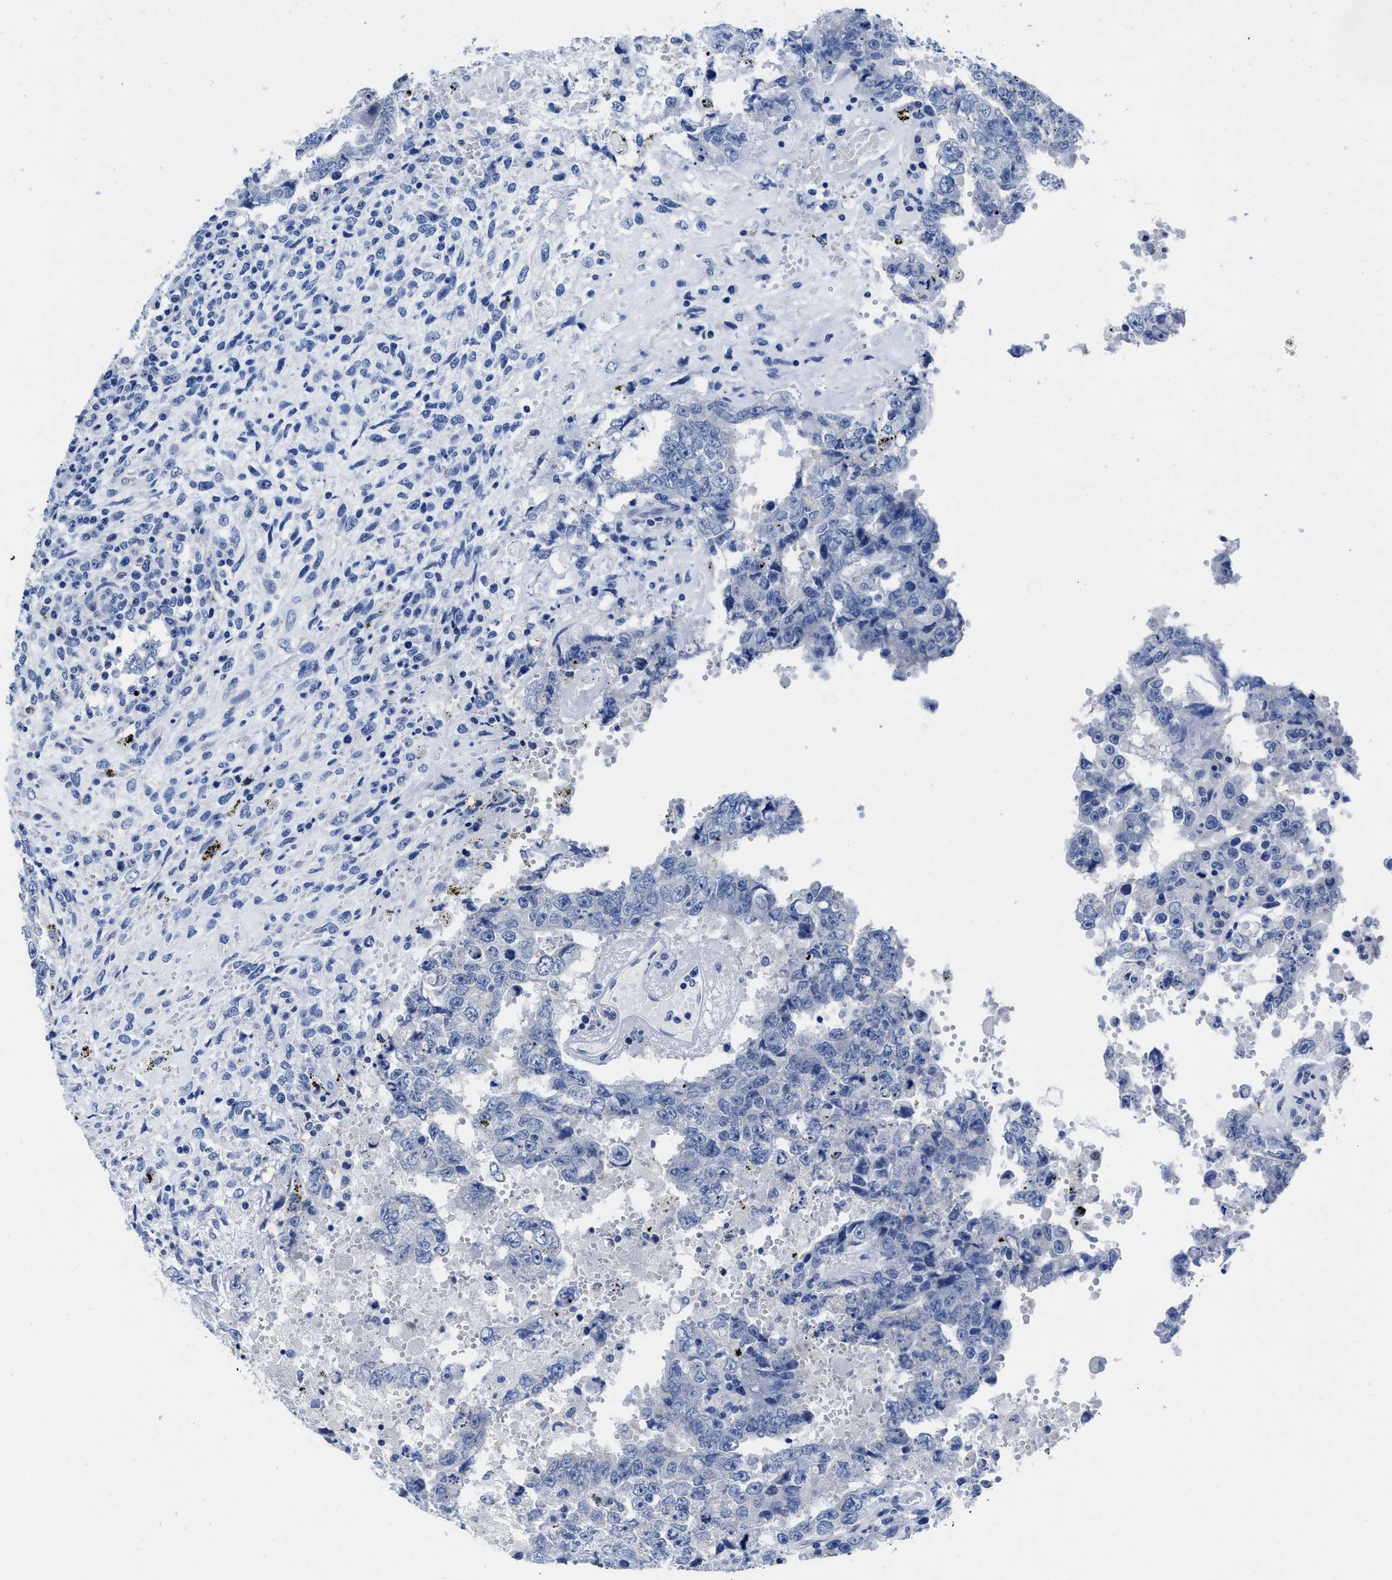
{"staining": {"intensity": "negative", "quantity": "none", "location": "none"}, "tissue": "testis cancer", "cell_type": "Tumor cells", "image_type": "cancer", "snomed": [{"axis": "morphology", "description": "Carcinoma, Embryonal, NOS"}, {"axis": "topography", "description": "Testis"}], "caption": "The photomicrograph demonstrates no significant staining in tumor cells of testis cancer. Brightfield microscopy of immunohistochemistry (IHC) stained with DAB (3,3'-diaminobenzidine) (brown) and hematoxylin (blue), captured at high magnification.", "gene": "HOOK1", "patient": {"sex": "male", "age": 26}}